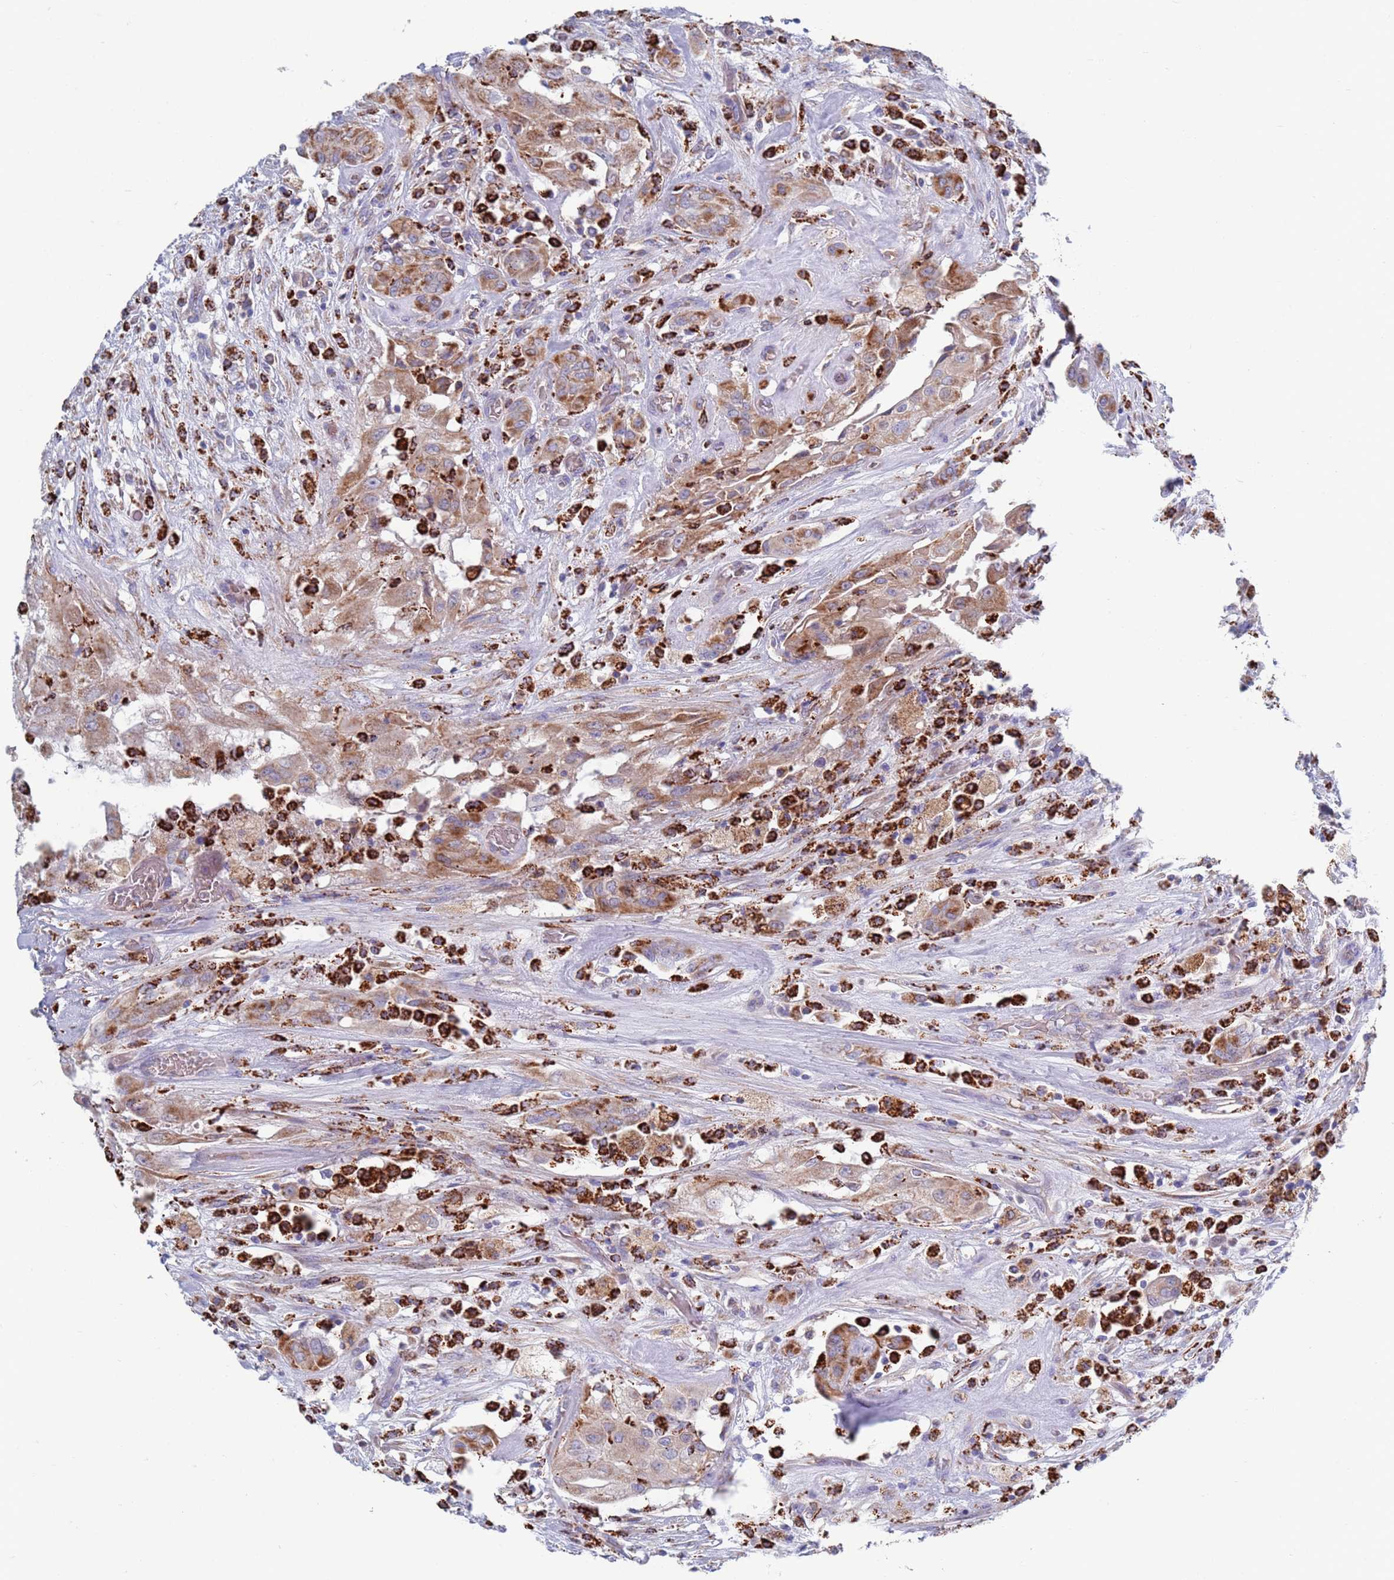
{"staining": {"intensity": "moderate", "quantity": ">75%", "location": "cytoplasmic/membranous"}, "tissue": "thyroid cancer", "cell_type": "Tumor cells", "image_type": "cancer", "snomed": [{"axis": "morphology", "description": "Papillary adenocarcinoma, NOS"}, {"axis": "topography", "description": "Thyroid gland"}], "caption": "Immunohistochemical staining of papillary adenocarcinoma (thyroid) demonstrates moderate cytoplasmic/membranous protein positivity in about >75% of tumor cells. (Stains: DAB in brown, nuclei in blue, Microscopy: brightfield microscopy at high magnification).", "gene": "CHCHD6", "patient": {"sex": "female", "age": 59}}